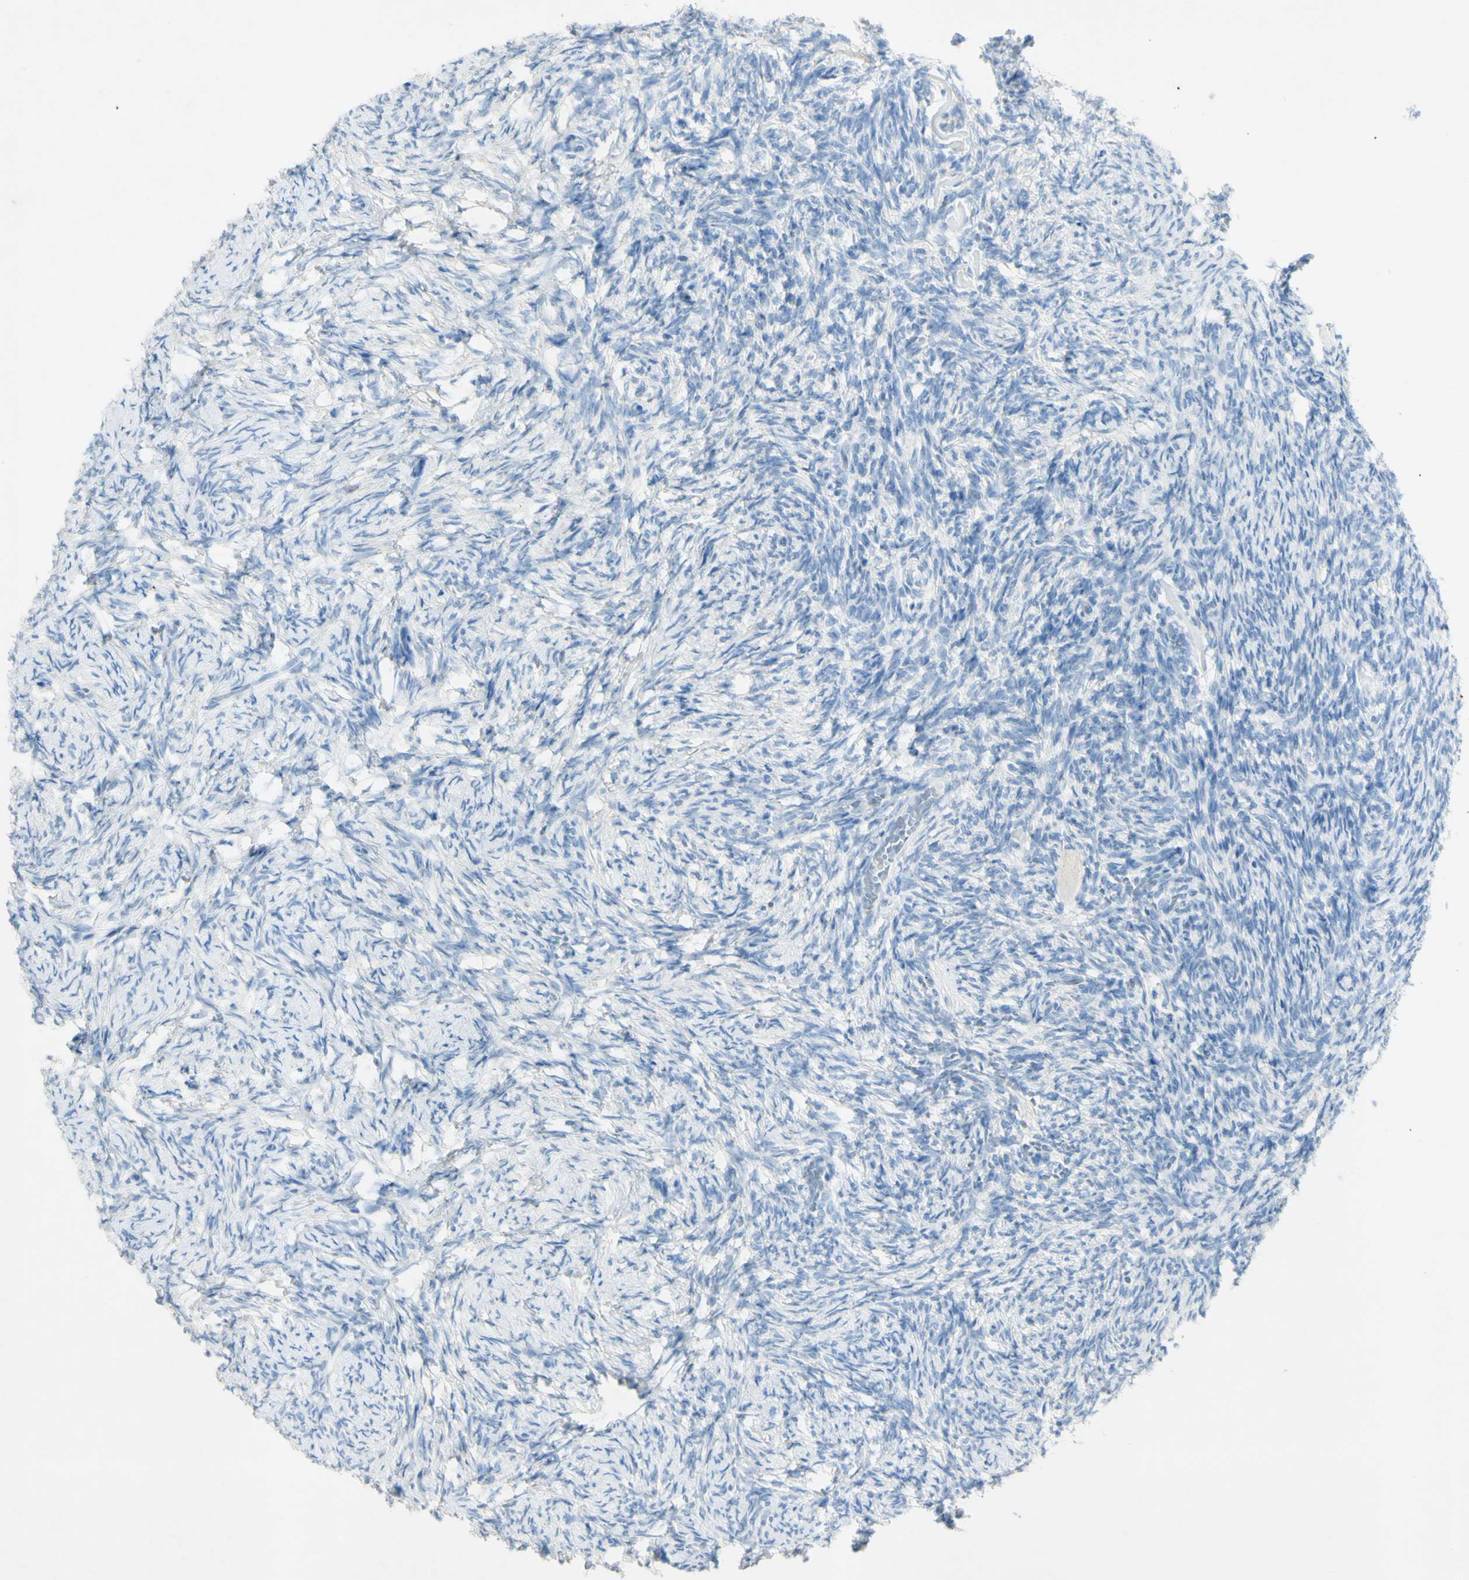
{"staining": {"intensity": "negative", "quantity": "none", "location": "none"}, "tissue": "ovary", "cell_type": "Ovarian stroma cells", "image_type": "normal", "snomed": [{"axis": "morphology", "description": "Normal tissue, NOS"}, {"axis": "topography", "description": "Ovary"}], "caption": "This is a micrograph of immunohistochemistry (IHC) staining of unremarkable ovary, which shows no staining in ovarian stroma cells.", "gene": "GDF15", "patient": {"sex": "female", "age": 60}}